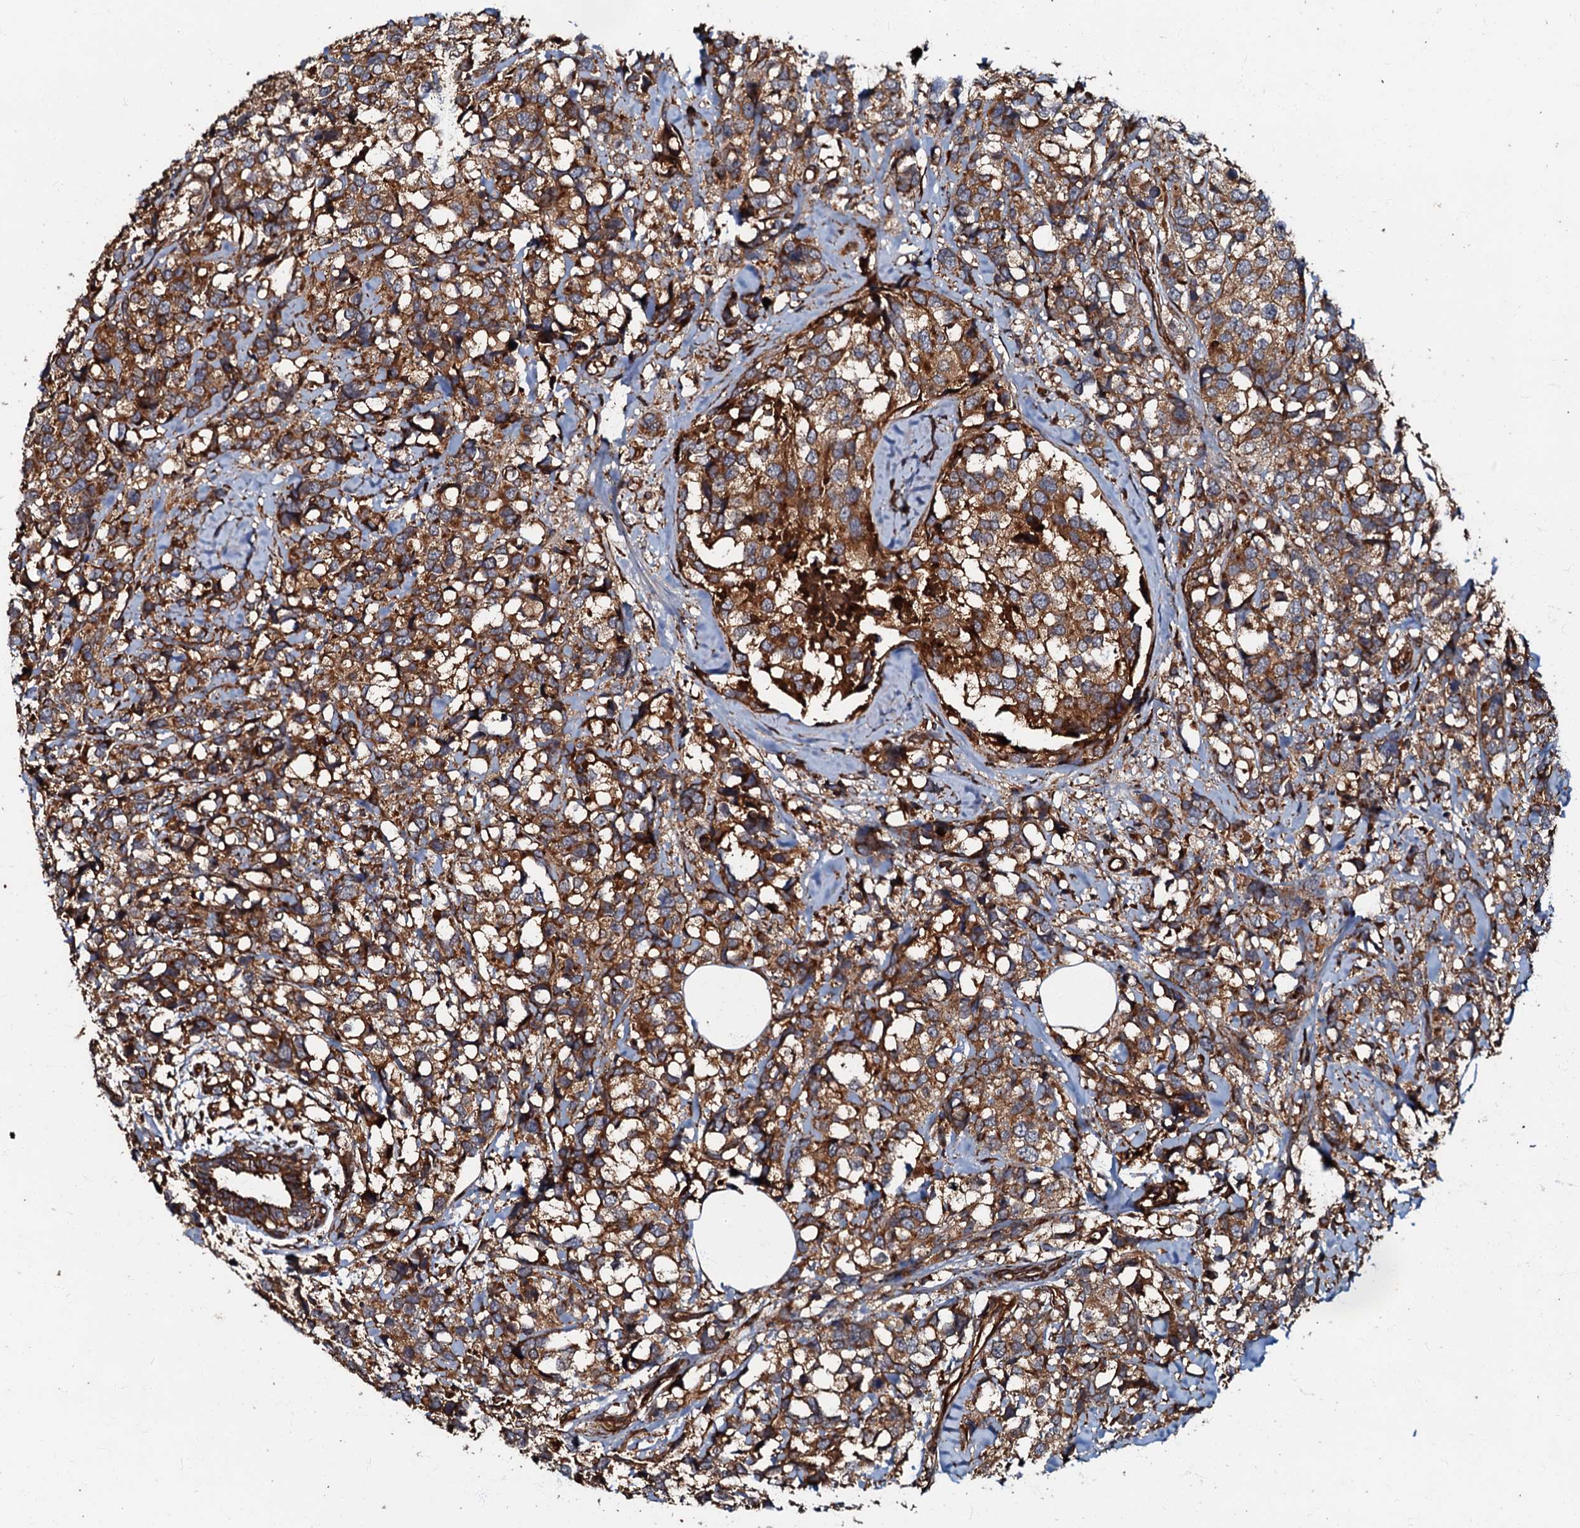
{"staining": {"intensity": "moderate", "quantity": ">75%", "location": "cytoplasmic/membranous"}, "tissue": "breast cancer", "cell_type": "Tumor cells", "image_type": "cancer", "snomed": [{"axis": "morphology", "description": "Lobular carcinoma"}, {"axis": "topography", "description": "Breast"}], "caption": "Breast cancer (lobular carcinoma) stained for a protein demonstrates moderate cytoplasmic/membranous positivity in tumor cells.", "gene": "BLOC1S6", "patient": {"sex": "female", "age": 59}}